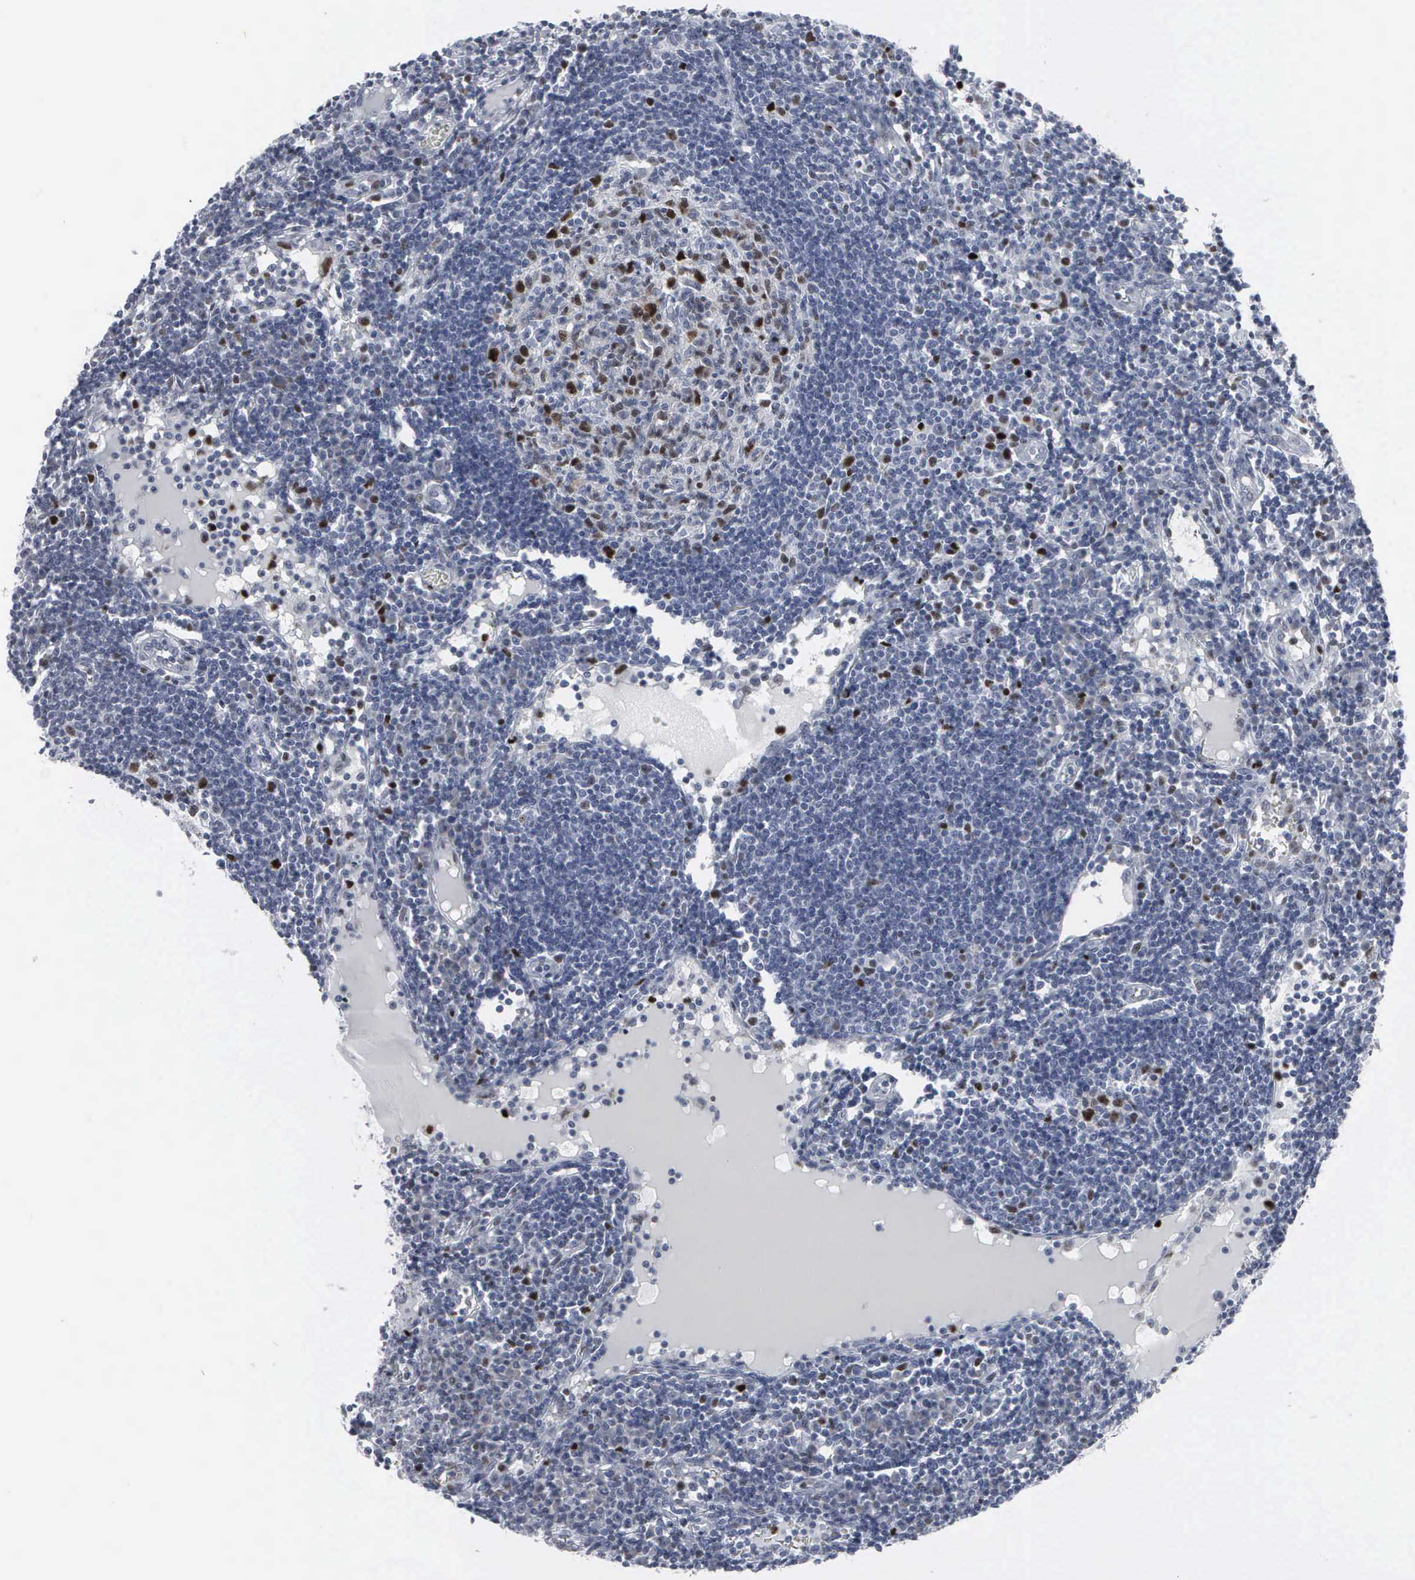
{"staining": {"intensity": "moderate", "quantity": "<25%", "location": "nuclear"}, "tissue": "lymph node", "cell_type": "Germinal center cells", "image_type": "normal", "snomed": [{"axis": "morphology", "description": "Normal tissue, NOS"}, {"axis": "topography", "description": "Lymph node"}], "caption": "Germinal center cells reveal moderate nuclear expression in approximately <25% of cells in normal lymph node. The protein is shown in brown color, while the nuclei are stained blue.", "gene": "CCND3", "patient": {"sex": "female", "age": 55}}